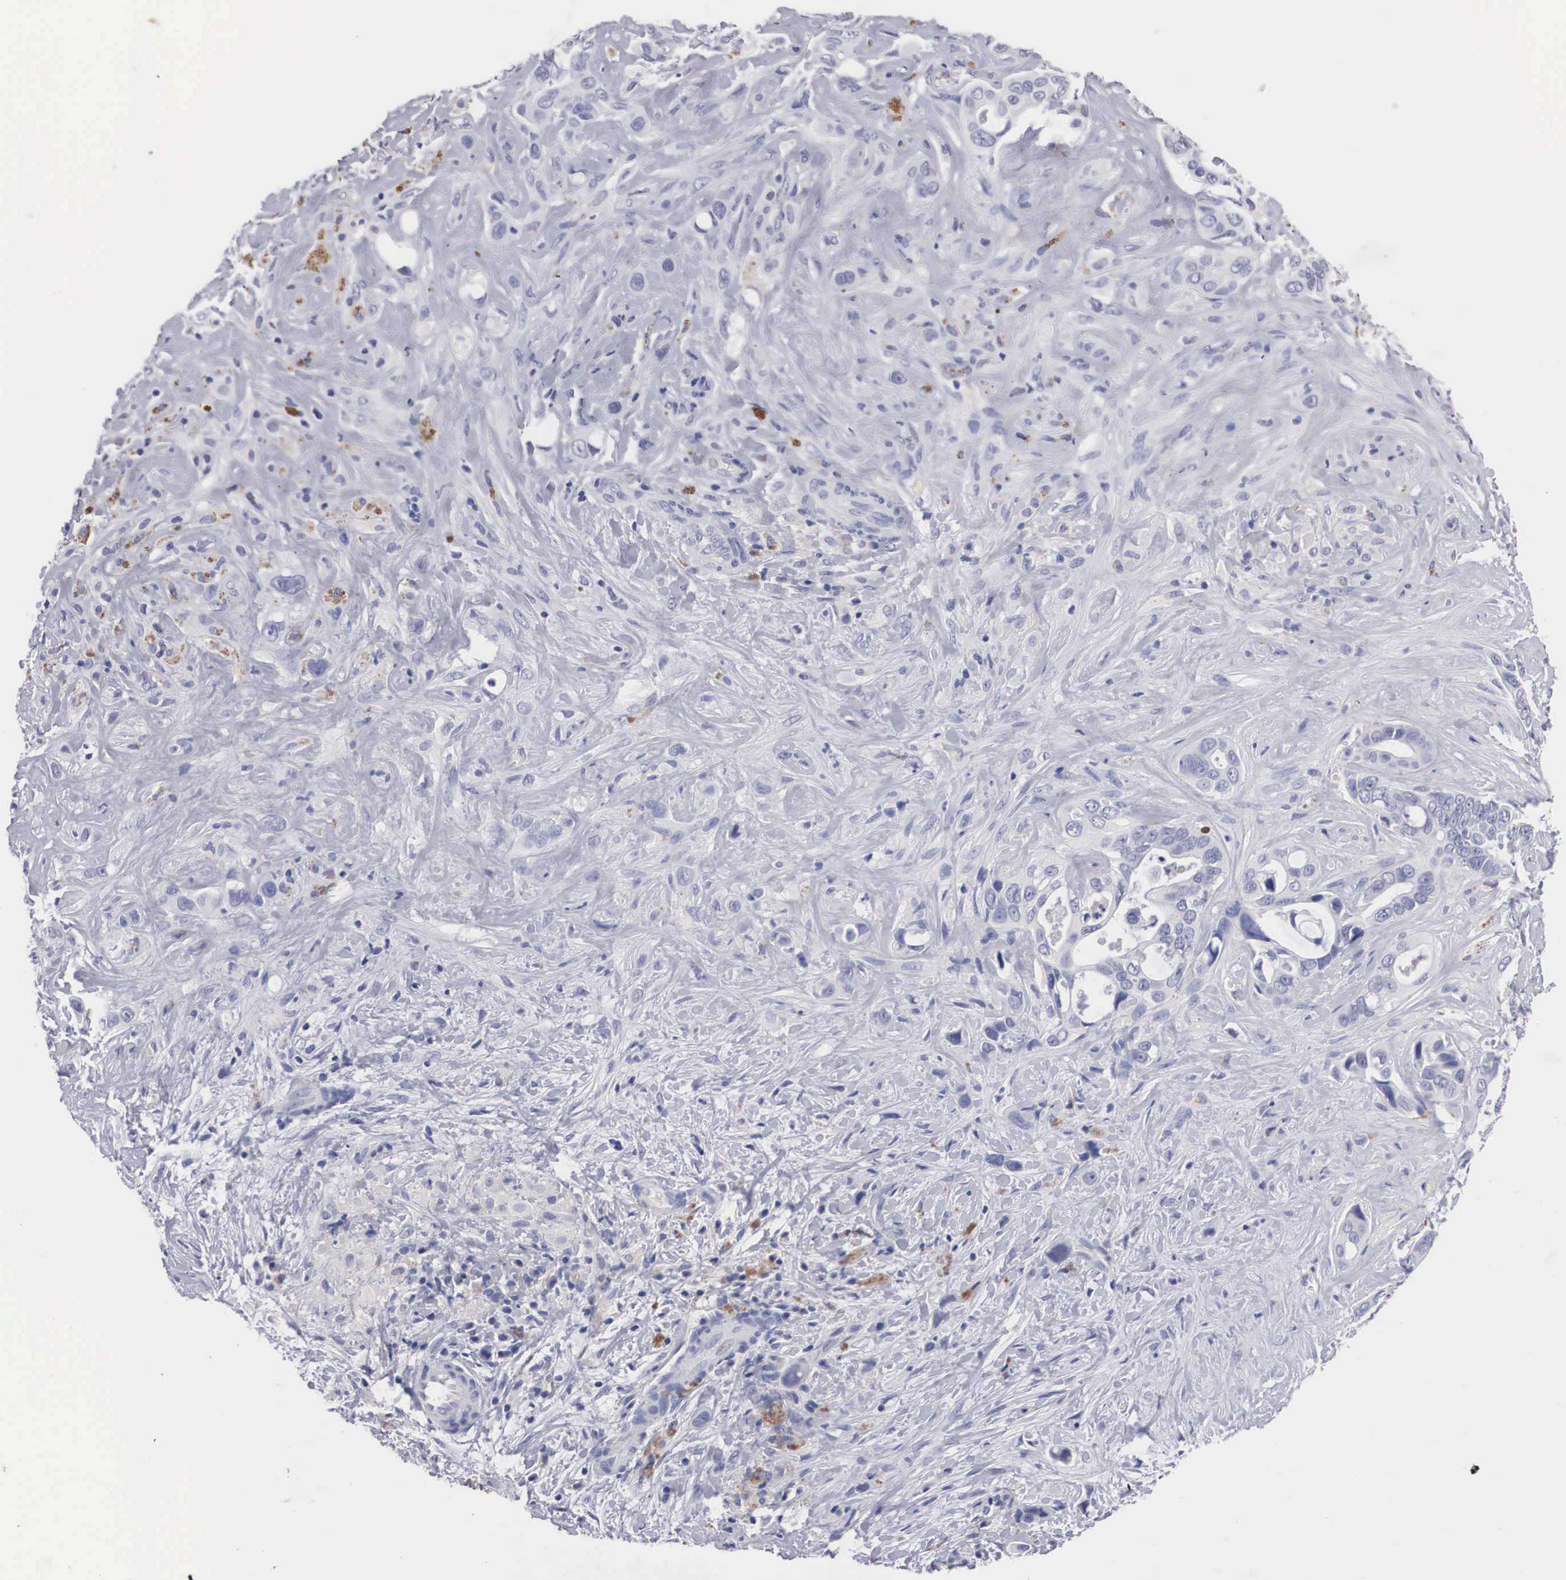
{"staining": {"intensity": "weak", "quantity": ">75%", "location": "cytoplasmic/membranous"}, "tissue": "liver cancer", "cell_type": "Tumor cells", "image_type": "cancer", "snomed": [{"axis": "morphology", "description": "Cholangiocarcinoma"}, {"axis": "topography", "description": "Liver"}], "caption": "High-magnification brightfield microscopy of liver cancer stained with DAB (brown) and counterstained with hematoxylin (blue). tumor cells exhibit weak cytoplasmic/membranous expression is seen in approximately>75% of cells. (DAB IHC with brightfield microscopy, high magnification).", "gene": "ABHD4", "patient": {"sex": "female", "age": 79}}